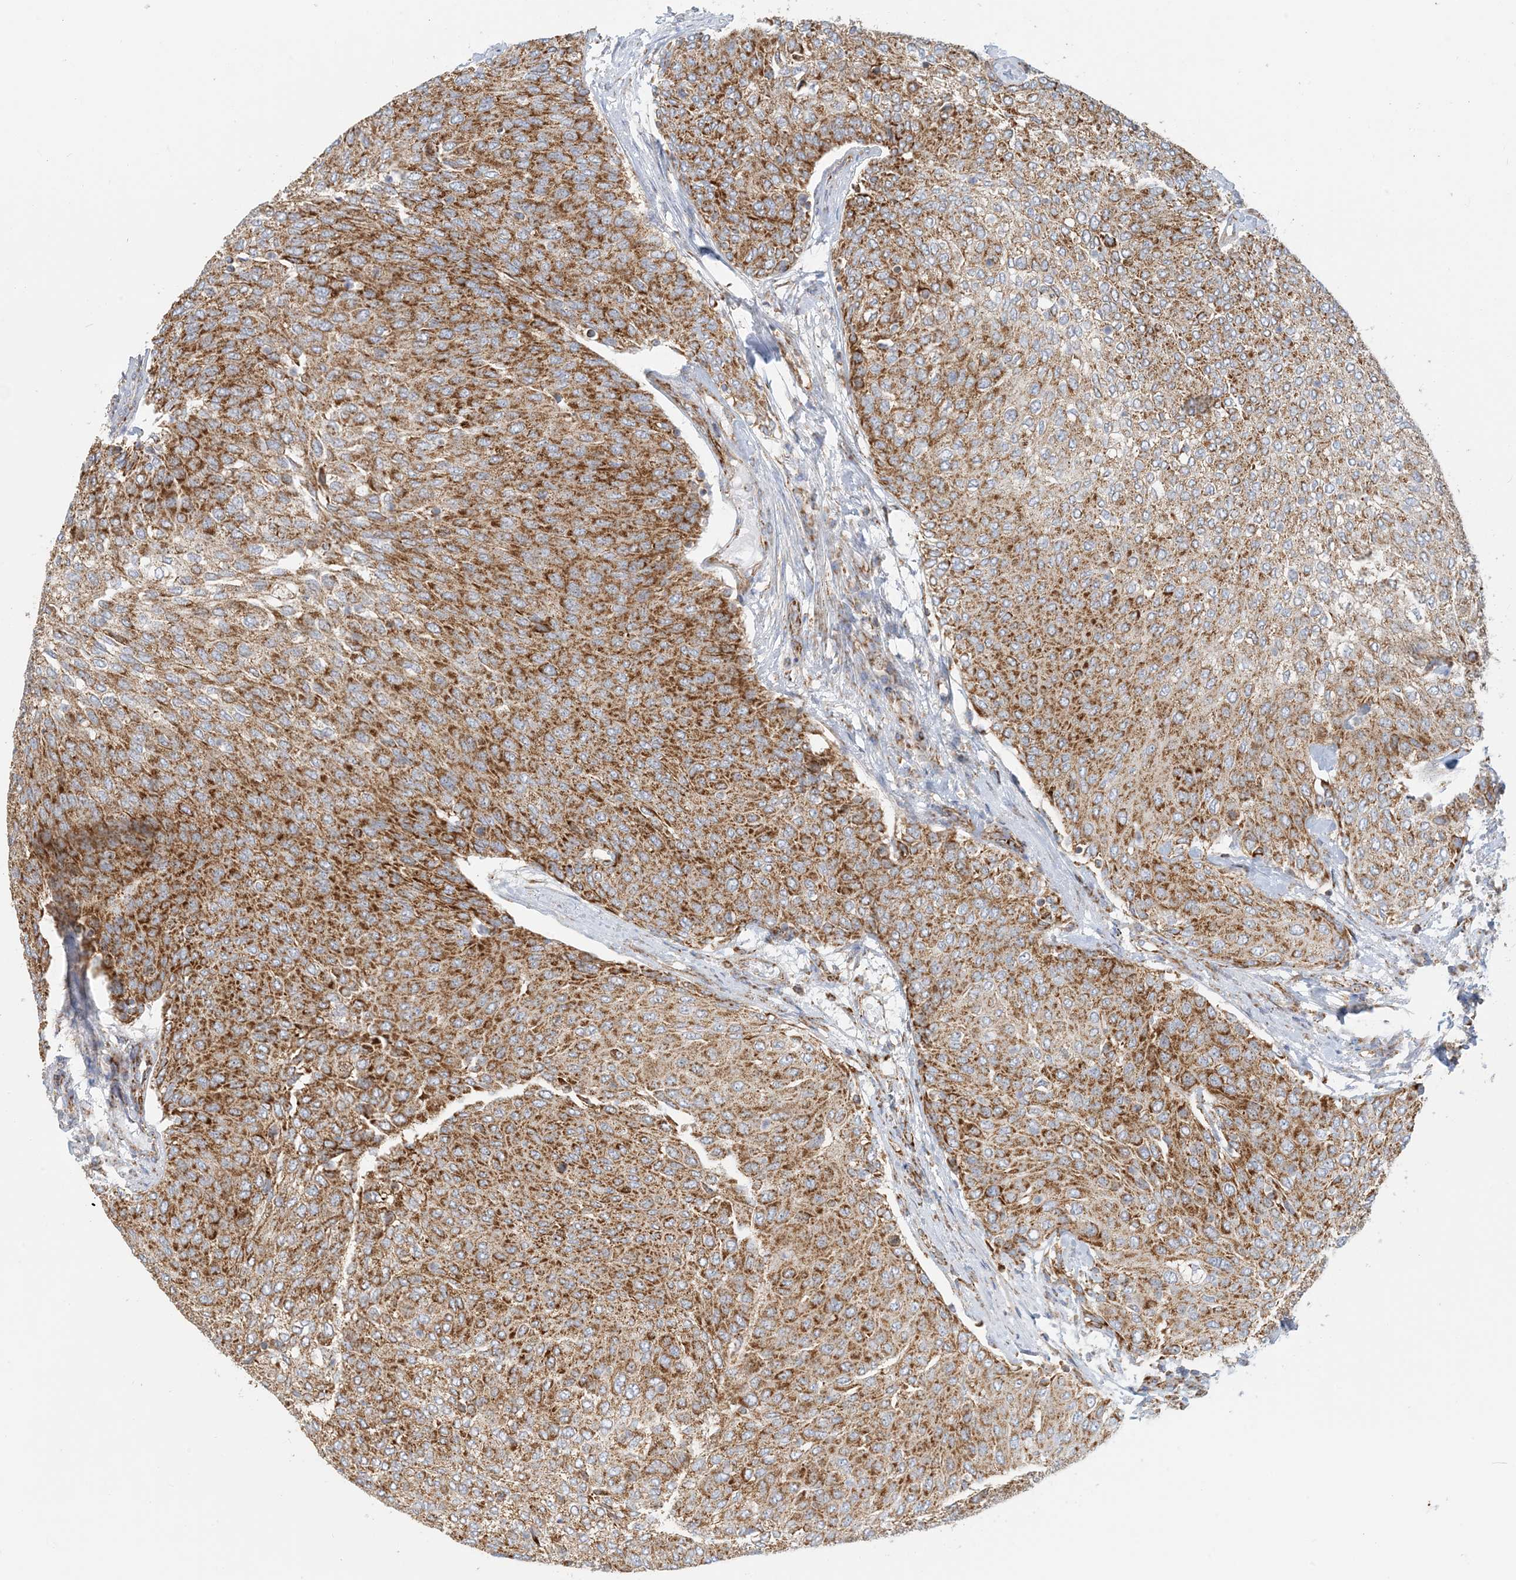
{"staining": {"intensity": "strong", "quantity": ">75%", "location": "cytoplasmic/membranous"}, "tissue": "urothelial cancer", "cell_type": "Tumor cells", "image_type": "cancer", "snomed": [{"axis": "morphology", "description": "Urothelial carcinoma, Low grade"}, {"axis": "topography", "description": "Urinary bladder"}], "caption": "A high amount of strong cytoplasmic/membranous positivity is appreciated in approximately >75% of tumor cells in low-grade urothelial carcinoma tissue.", "gene": "COA3", "patient": {"sex": "female", "age": 79}}